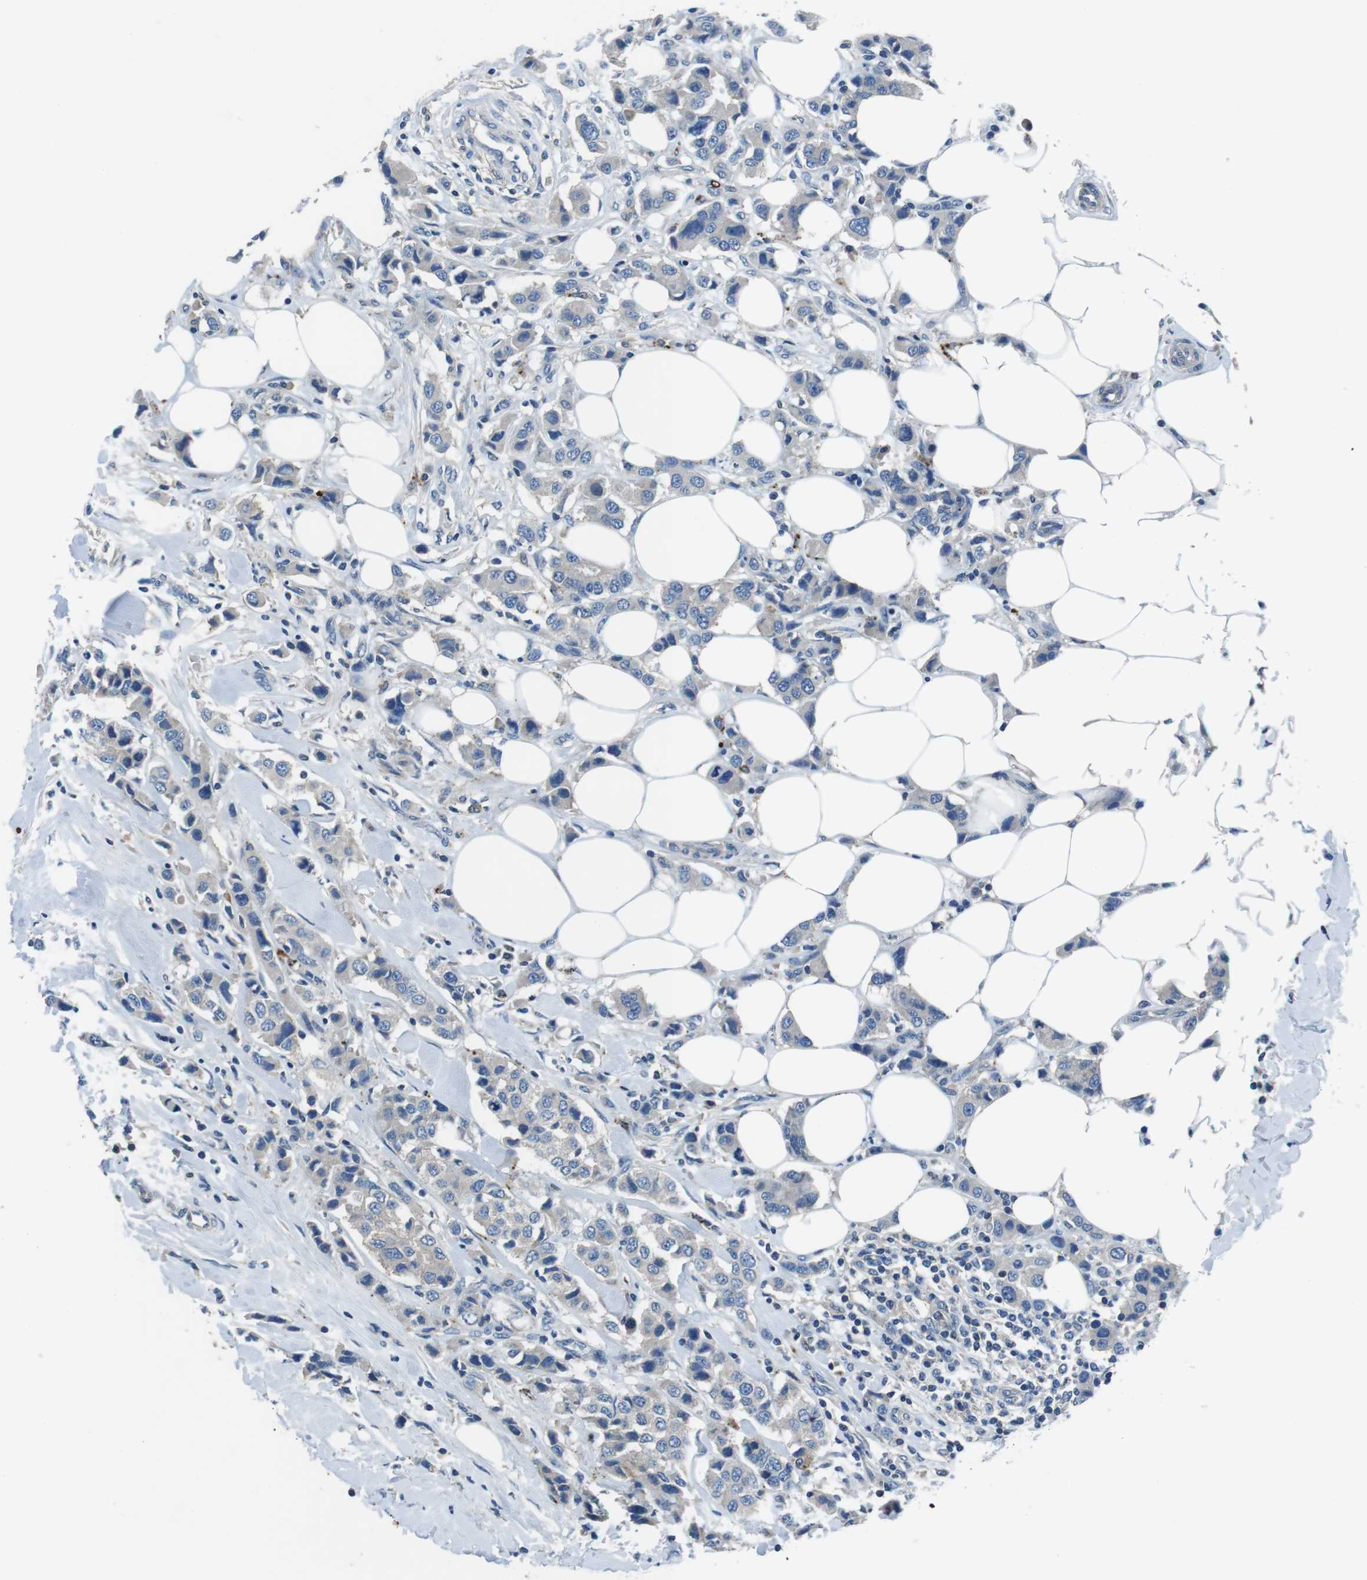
{"staining": {"intensity": "negative", "quantity": "none", "location": "none"}, "tissue": "breast cancer", "cell_type": "Tumor cells", "image_type": "cancer", "snomed": [{"axis": "morphology", "description": "Normal tissue, NOS"}, {"axis": "morphology", "description": "Duct carcinoma"}, {"axis": "topography", "description": "Breast"}], "caption": "This micrograph is of breast cancer (infiltrating ductal carcinoma) stained with IHC to label a protein in brown with the nuclei are counter-stained blue. There is no expression in tumor cells.", "gene": "TULP3", "patient": {"sex": "female", "age": 50}}